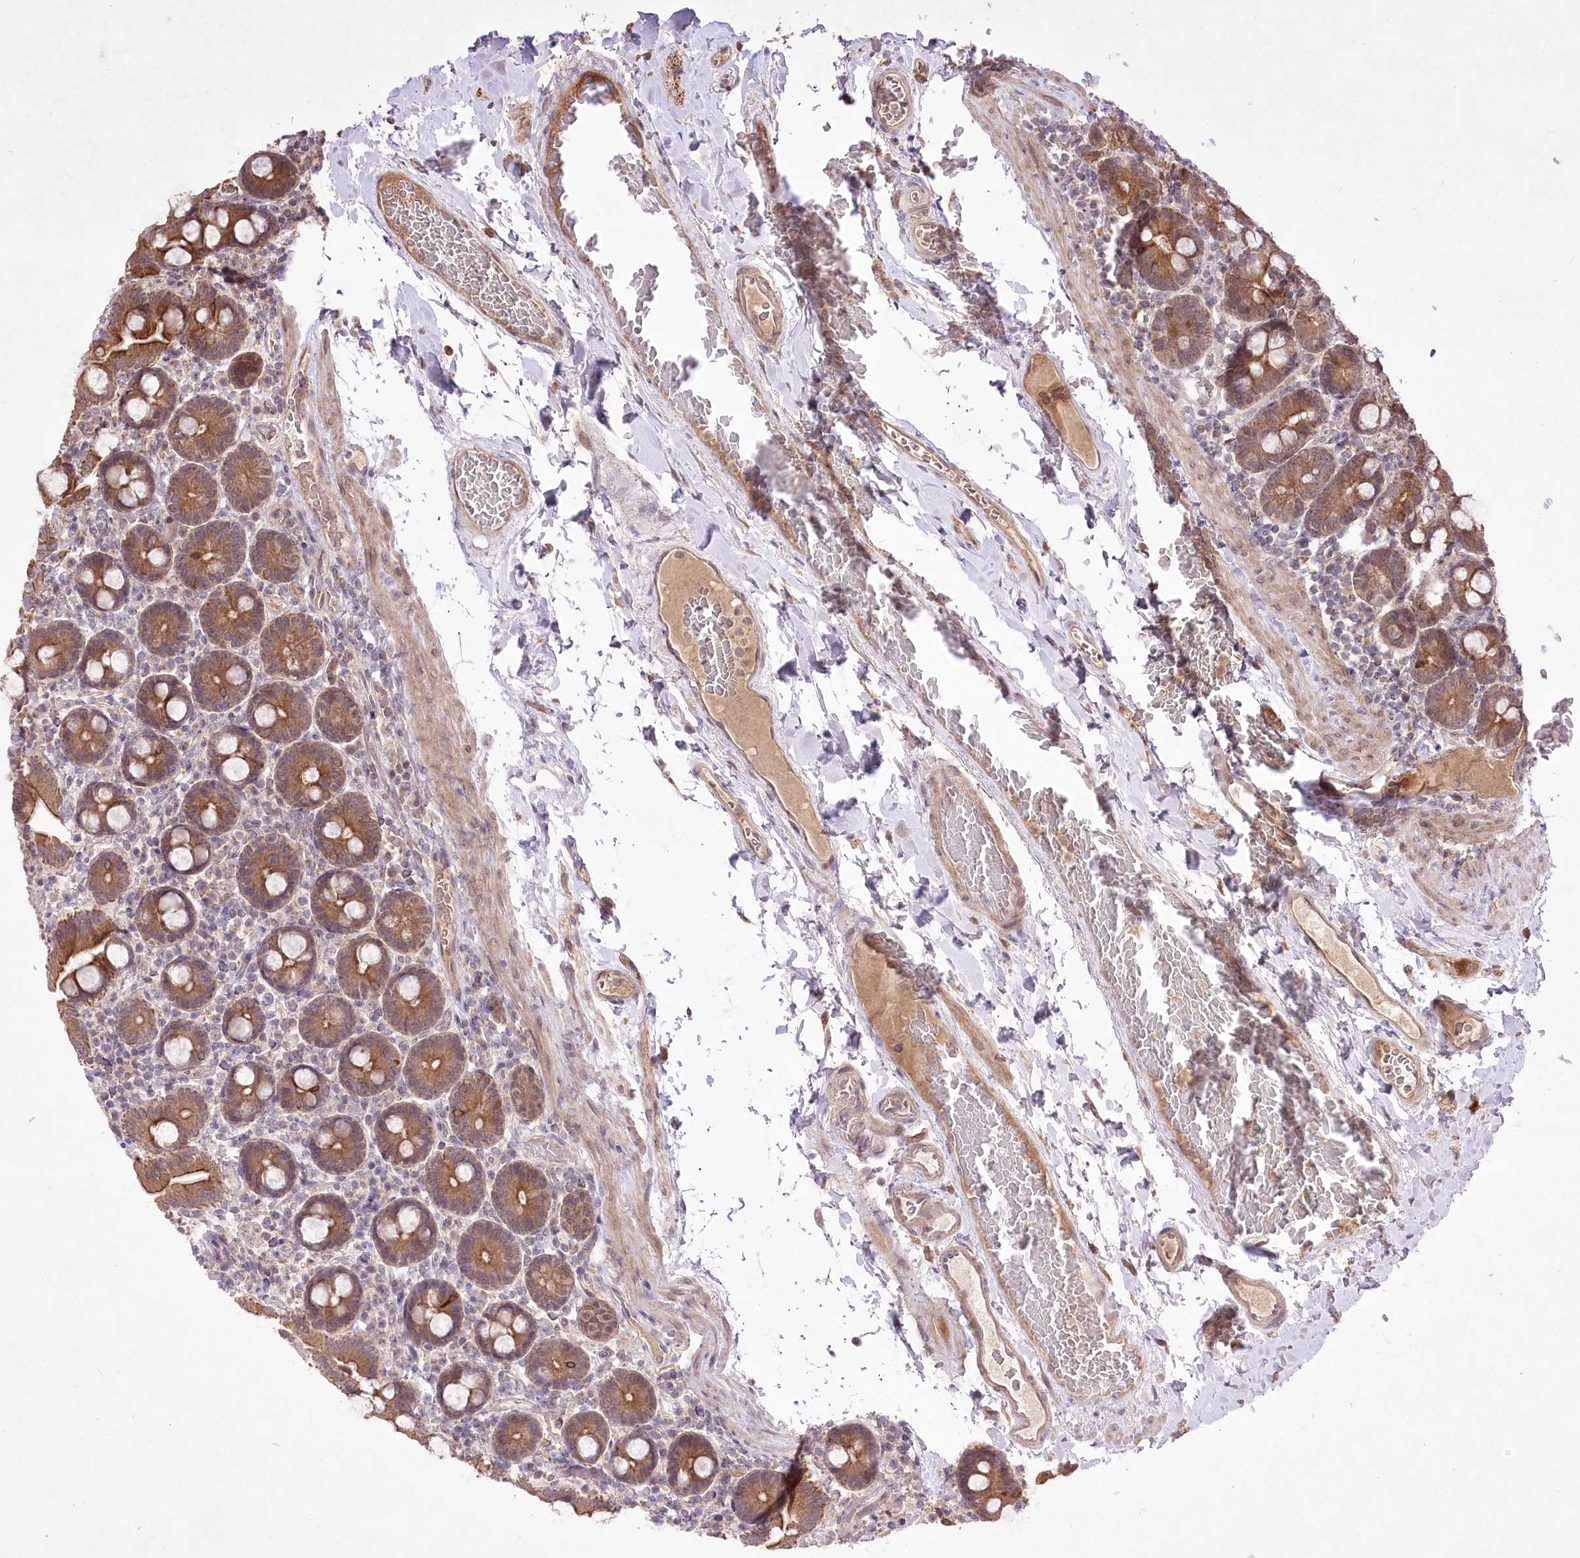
{"staining": {"intensity": "moderate", "quantity": ">75%", "location": "cytoplasmic/membranous"}, "tissue": "duodenum", "cell_type": "Glandular cells", "image_type": "normal", "snomed": [{"axis": "morphology", "description": "Normal tissue, NOS"}, {"axis": "topography", "description": "Duodenum"}], "caption": "Immunohistochemistry (IHC) (DAB) staining of normal human duodenum reveals moderate cytoplasmic/membranous protein expression in approximately >75% of glandular cells.", "gene": "HELT", "patient": {"sex": "male", "age": 55}}